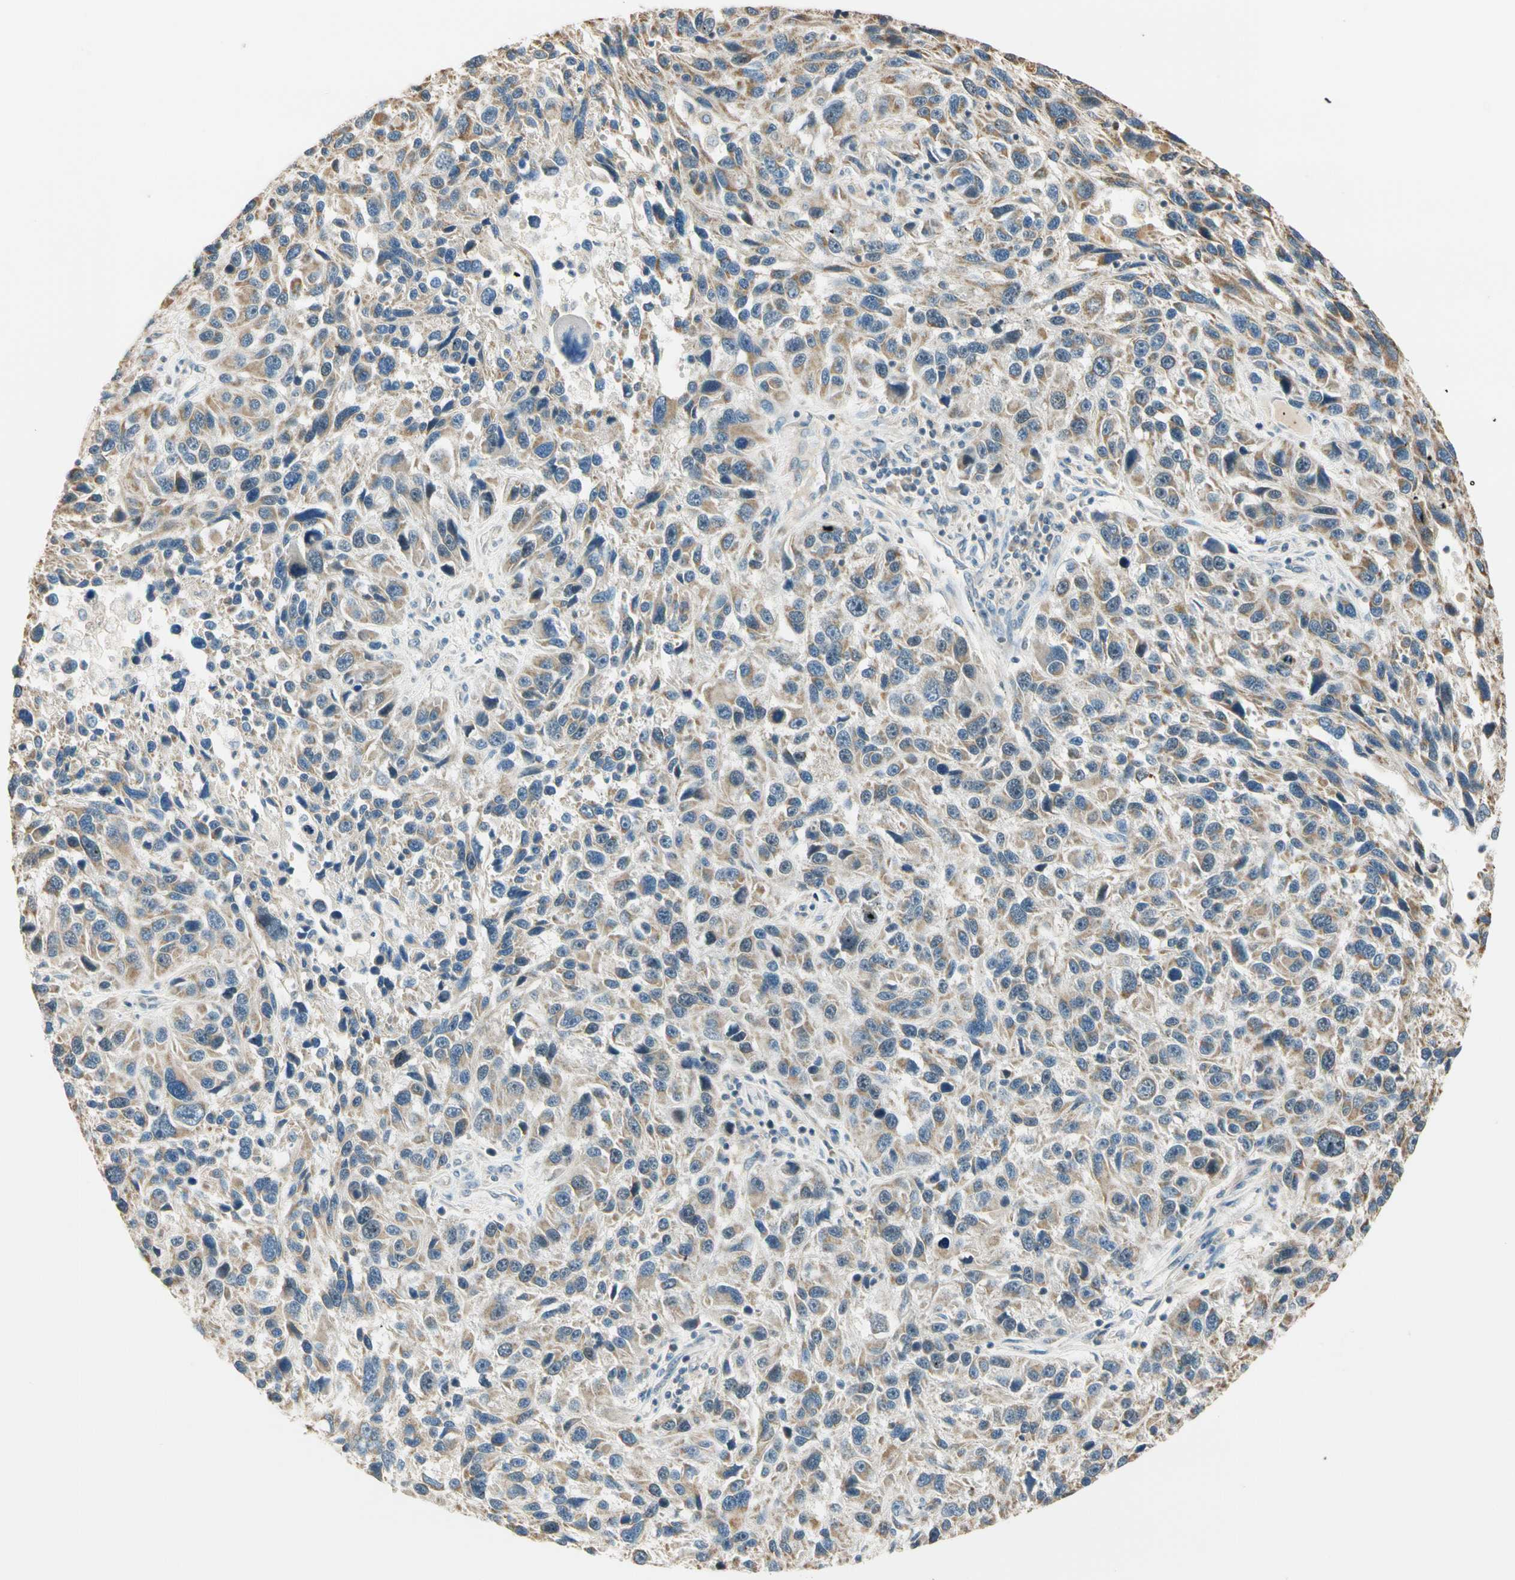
{"staining": {"intensity": "weak", "quantity": "25%-75%", "location": "cytoplasmic/membranous"}, "tissue": "melanoma", "cell_type": "Tumor cells", "image_type": "cancer", "snomed": [{"axis": "morphology", "description": "Malignant melanoma, NOS"}, {"axis": "topography", "description": "Skin"}], "caption": "IHC image of human melanoma stained for a protein (brown), which shows low levels of weak cytoplasmic/membranous staining in approximately 25%-75% of tumor cells.", "gene": "RAD18", "patient": {"sex": "male", "age": 53}}